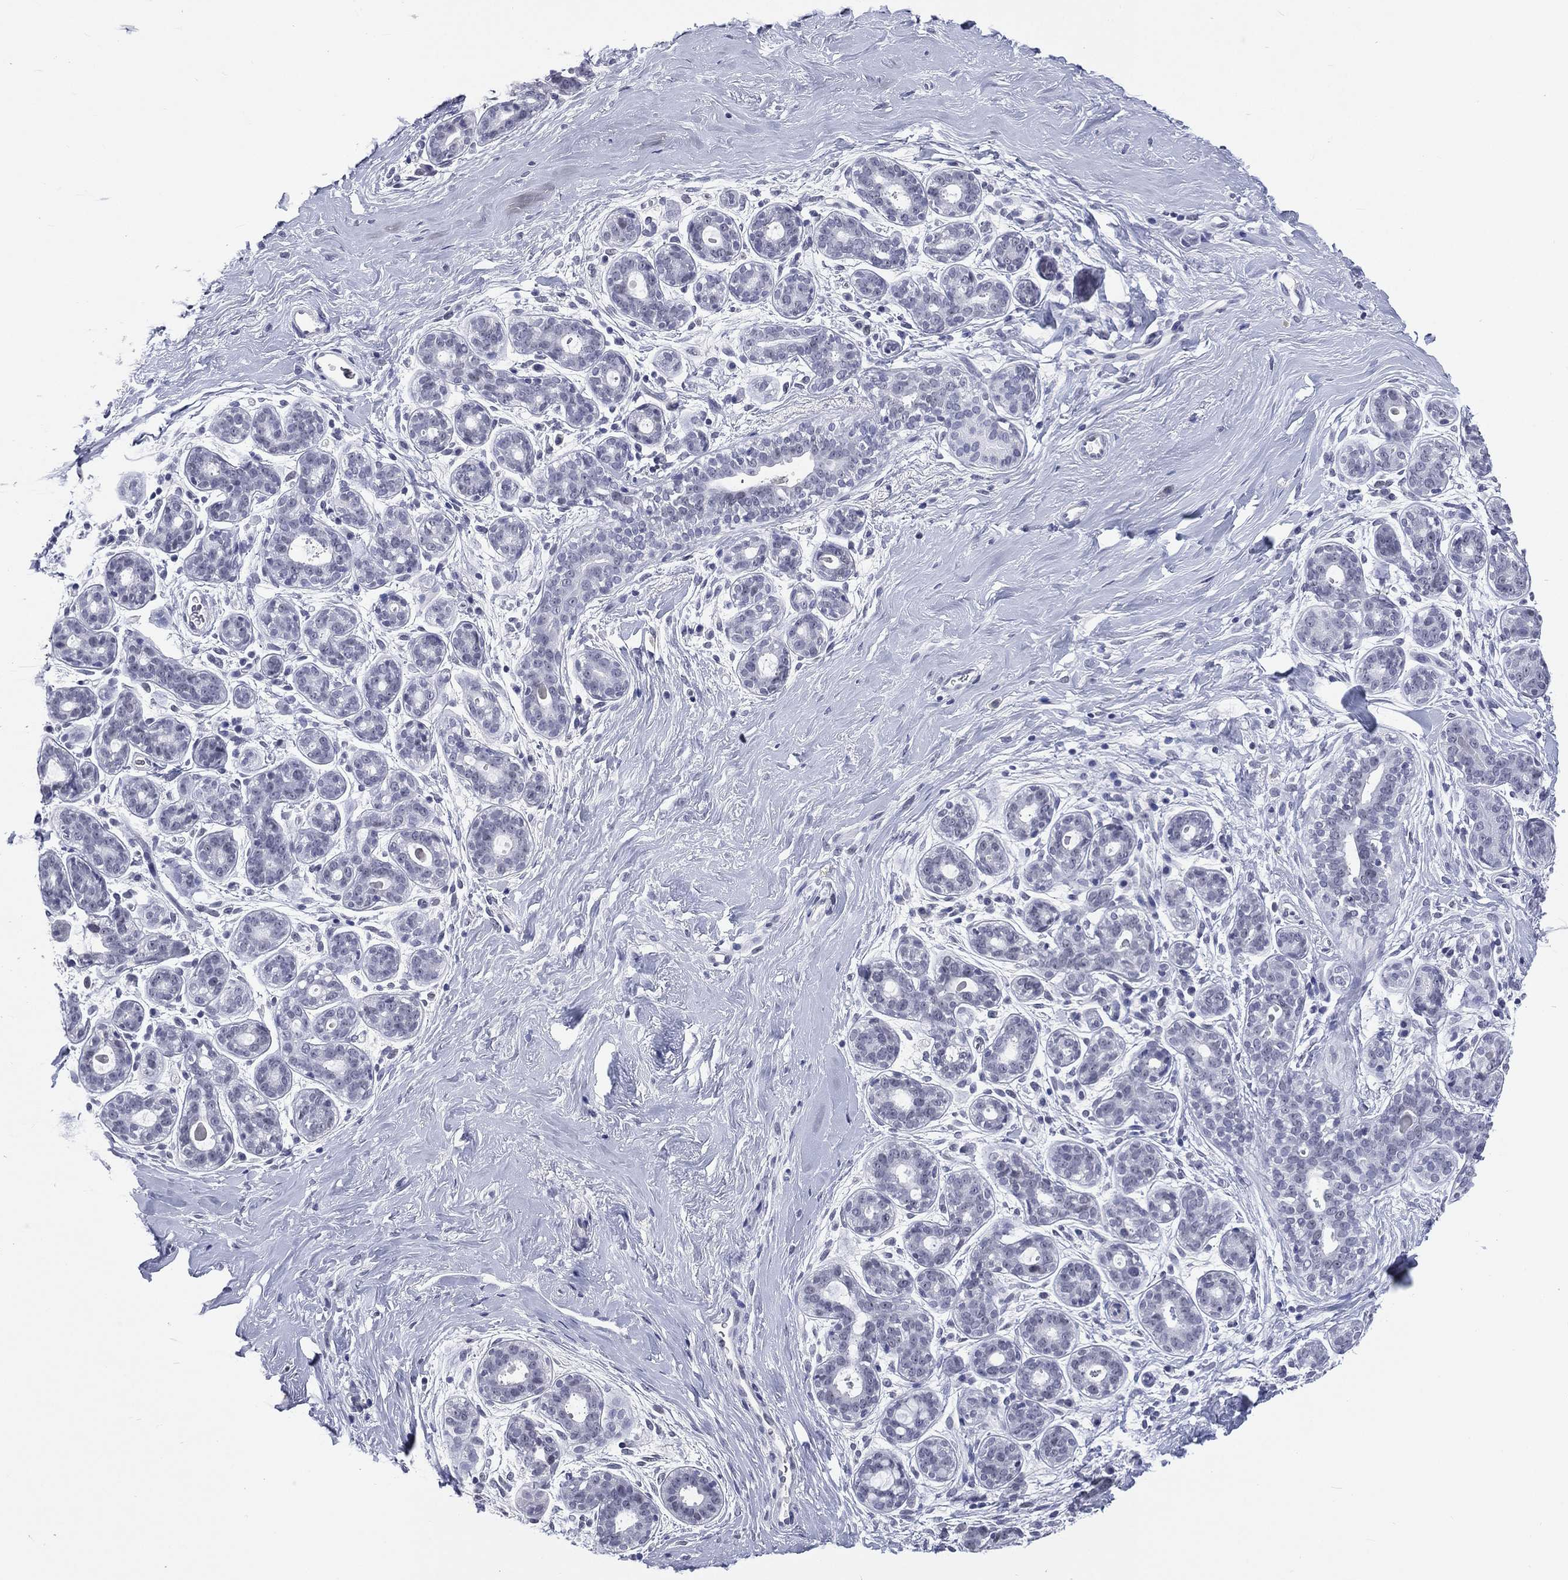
{"staining": {"intensity": "negative", "quantity": "none", "location": "none"}, "tissue": "breast", "cell_type": "Adipocytes", "image_type": "normal", "snomed": [{"axis": "morphology", "description": "Normal tissue, NOS"}, {"axis": "topography", "description": "Breast"}], "caption": "This is an immunohistochemistry (IHC) photomicrograph of unremarkable human breast. There is no staining in adipocytes.", "gene": "SSX1", "patient": {"sex": "female", "age": 43}}